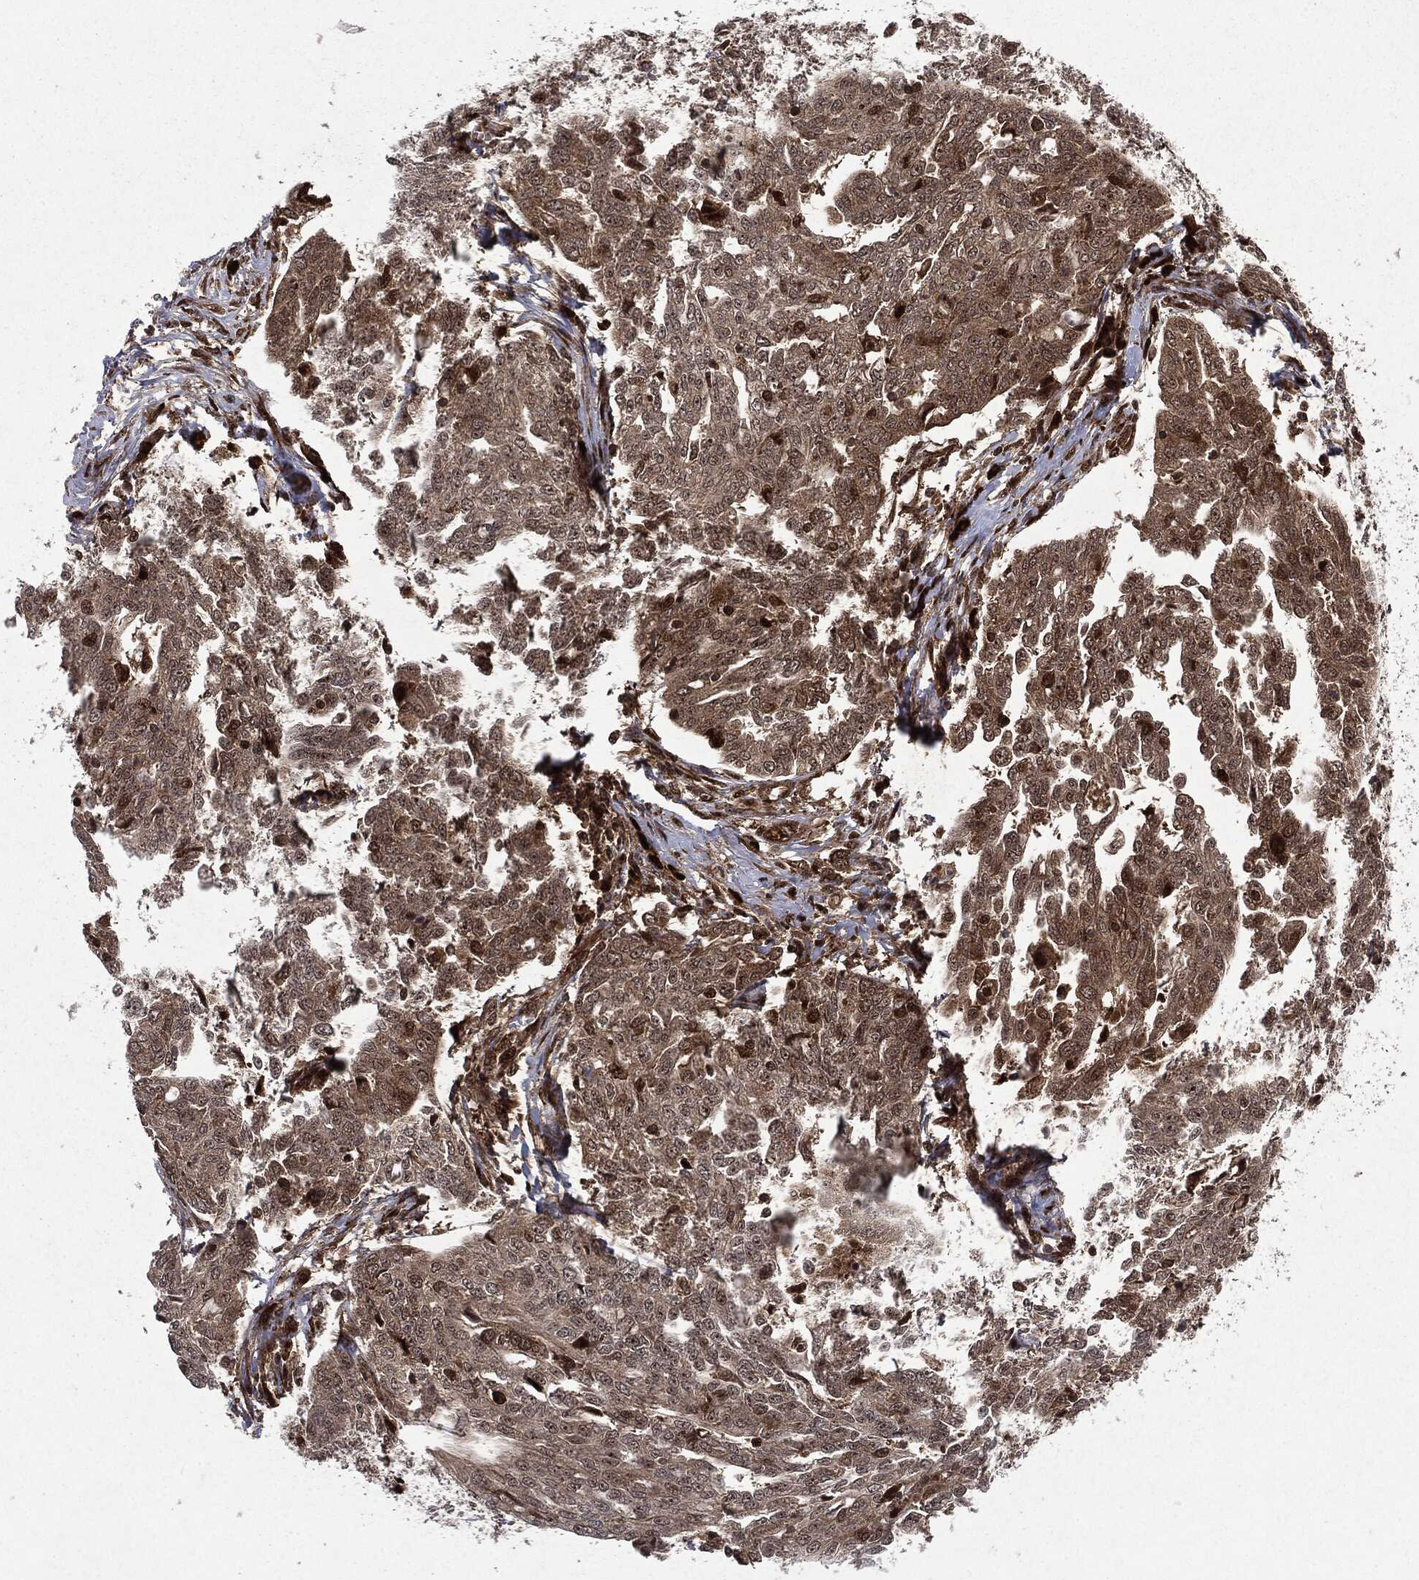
{"staining": {"intensity": "weak", "quantity": ">75%", "location": "cytoplasmic/membranous"}, "tissue": "ovarian cancer", "cell_type": "Tumor cells", "image_type": "cancer", "snomed": [{"axis": "morphology", "description": "Cystadenocarcinoma, serous, NOS"}, {"axis": "topography", "description": "Ovary"}], "caption": "Ovarian cancer (serous cystadenocarcinoma) tissue shows weak cytoplasmic/membranous staining in about >75% of tumor cells", "gene": "OTUB1", "patient": {"sex": "female", "age": 67}}